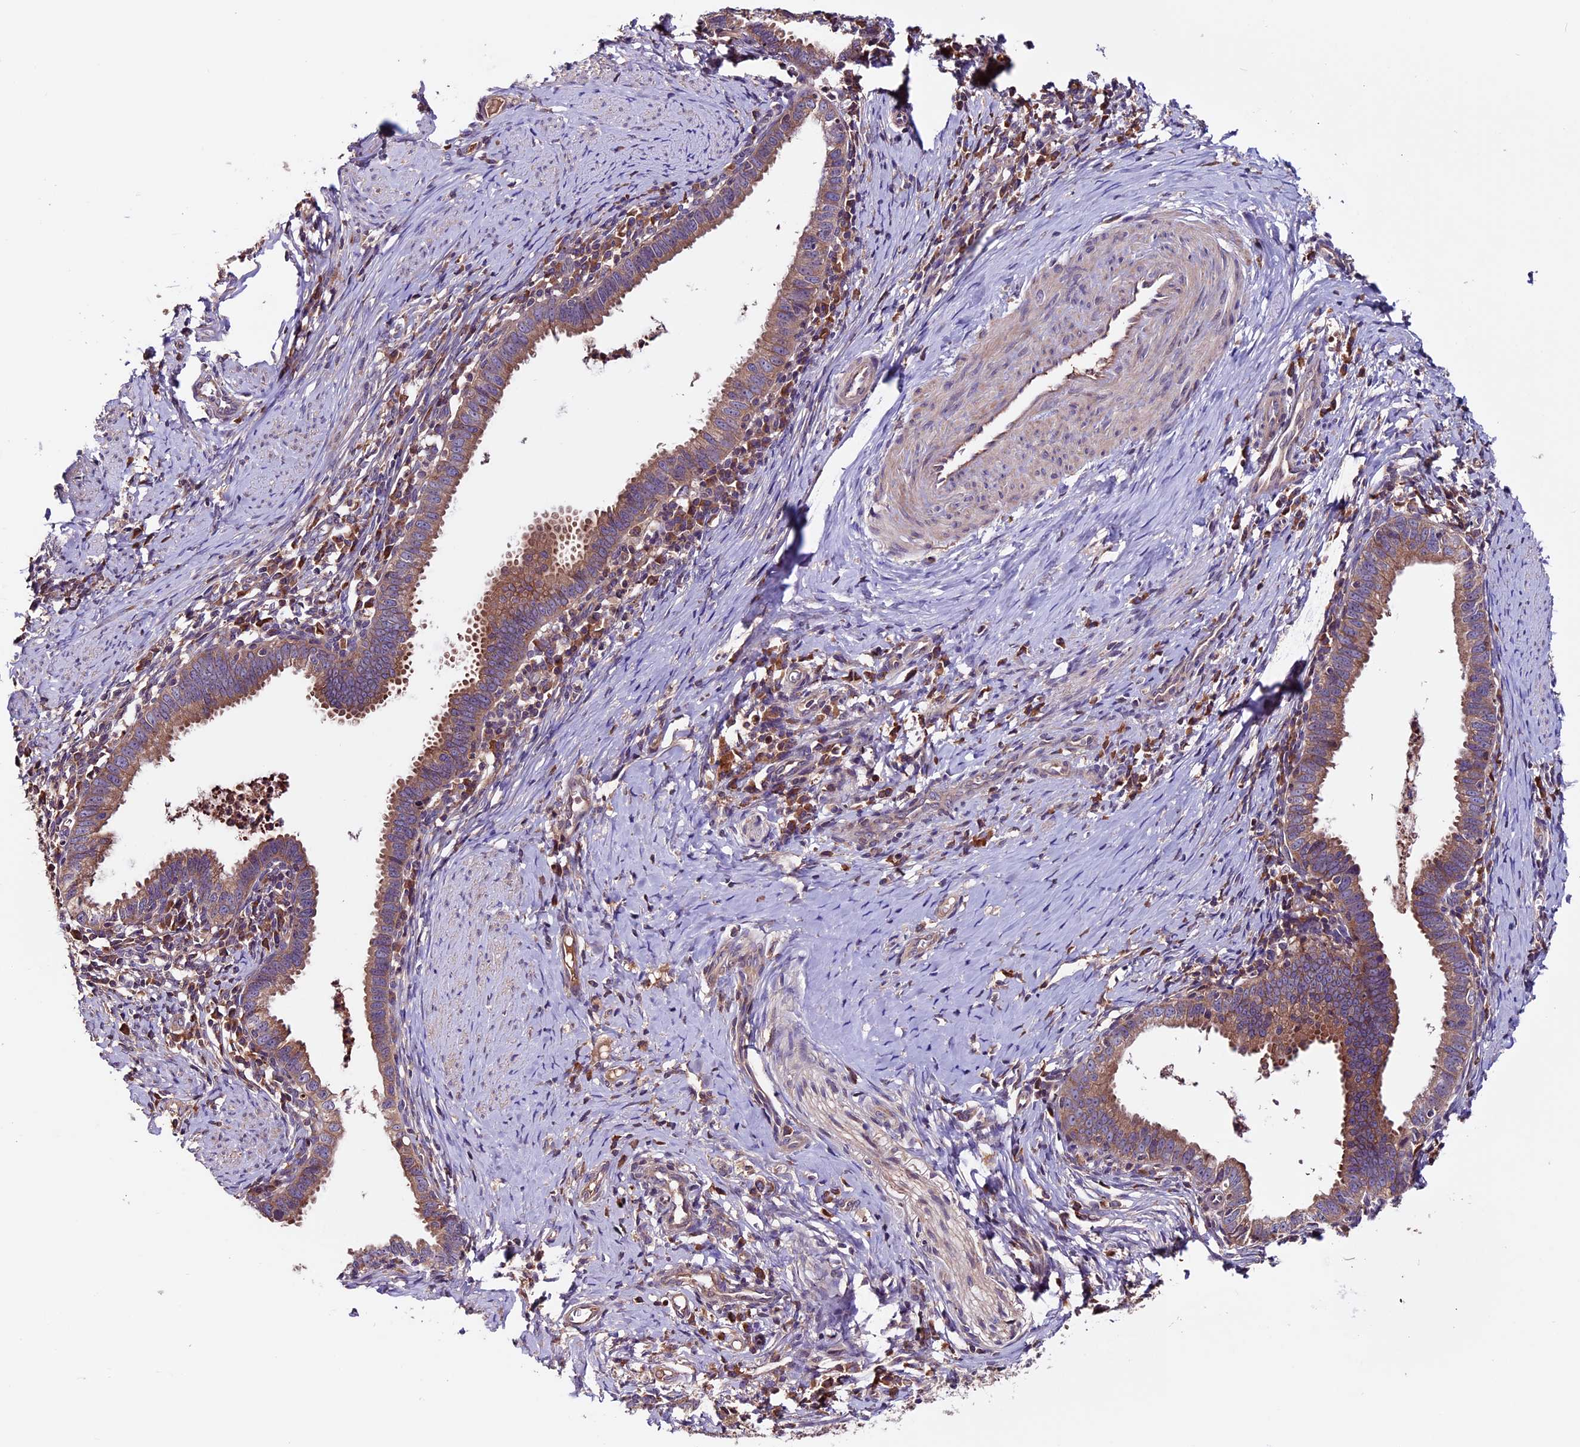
{"staining": {"intensity": "moderate", "quantity": ">75%", "location": "cytoplasmic/membranous"}, "tissue": "cervical cancer", "cell_type": "Tumor cells", "image_type": "cancer", "snomed": [{"axis": "morphology", "description": "Adenocarcinoma, NOS"}, {"axis": "topography", "description": "Cervix"}], "caption": "Tumor cells exhibit medium levels of moderate cytoplasmic/membranous expression in approximately >75% of cells in human cervical cancer. Nuclei are stained in blue.", "gene": "ZNF598", "patient": {"sex": "female", "age": 36}}